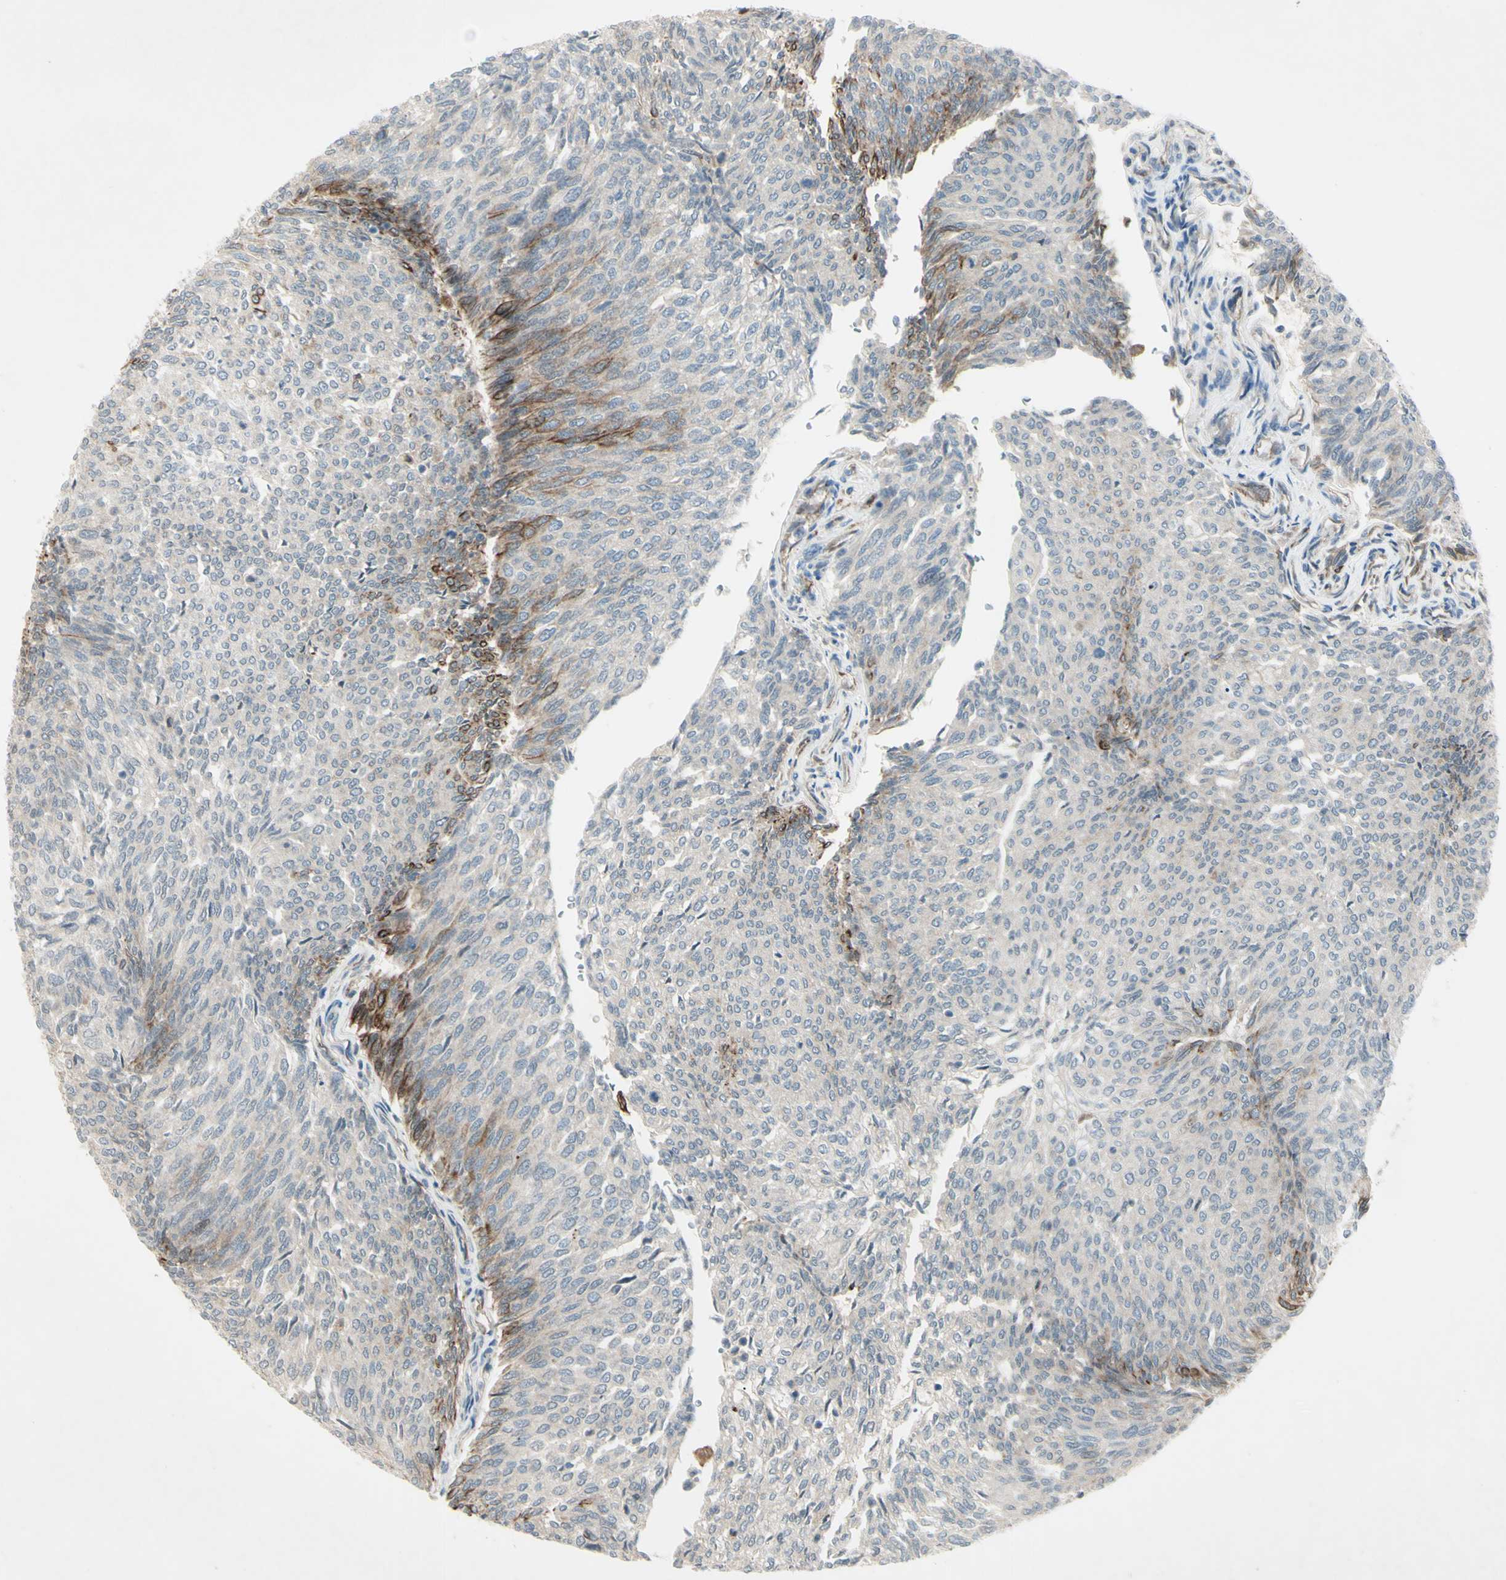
{"staining": {"intensity": "moderate", "quantity": "<25%", "location": "cytoplasmic/membranous"}, "tissue": "urothelial cancer", "cell_type": "Tumor cells", "image_type": "cancer", "snomed": [{"axis": "morphology", "description": "Urothelial carcinoma, Low grade"}, {"axis": "topography", "description": "Urinary bladder"}], "caption": "Immunohistochemistry (IHC) staining of urothelial cancer, which exhibits low levels of moderate cytoplasmic/membranous staining in approximately <25% of tumor cells indicating moderate cytoplasmic/membranous protein expression. The staining was performed using DAB (brown) for protein detection and nuclei were counterstained in hematoxylin (blue).", "gene": "FGFR2", "patient": {"sex": "female", "age": 79}}